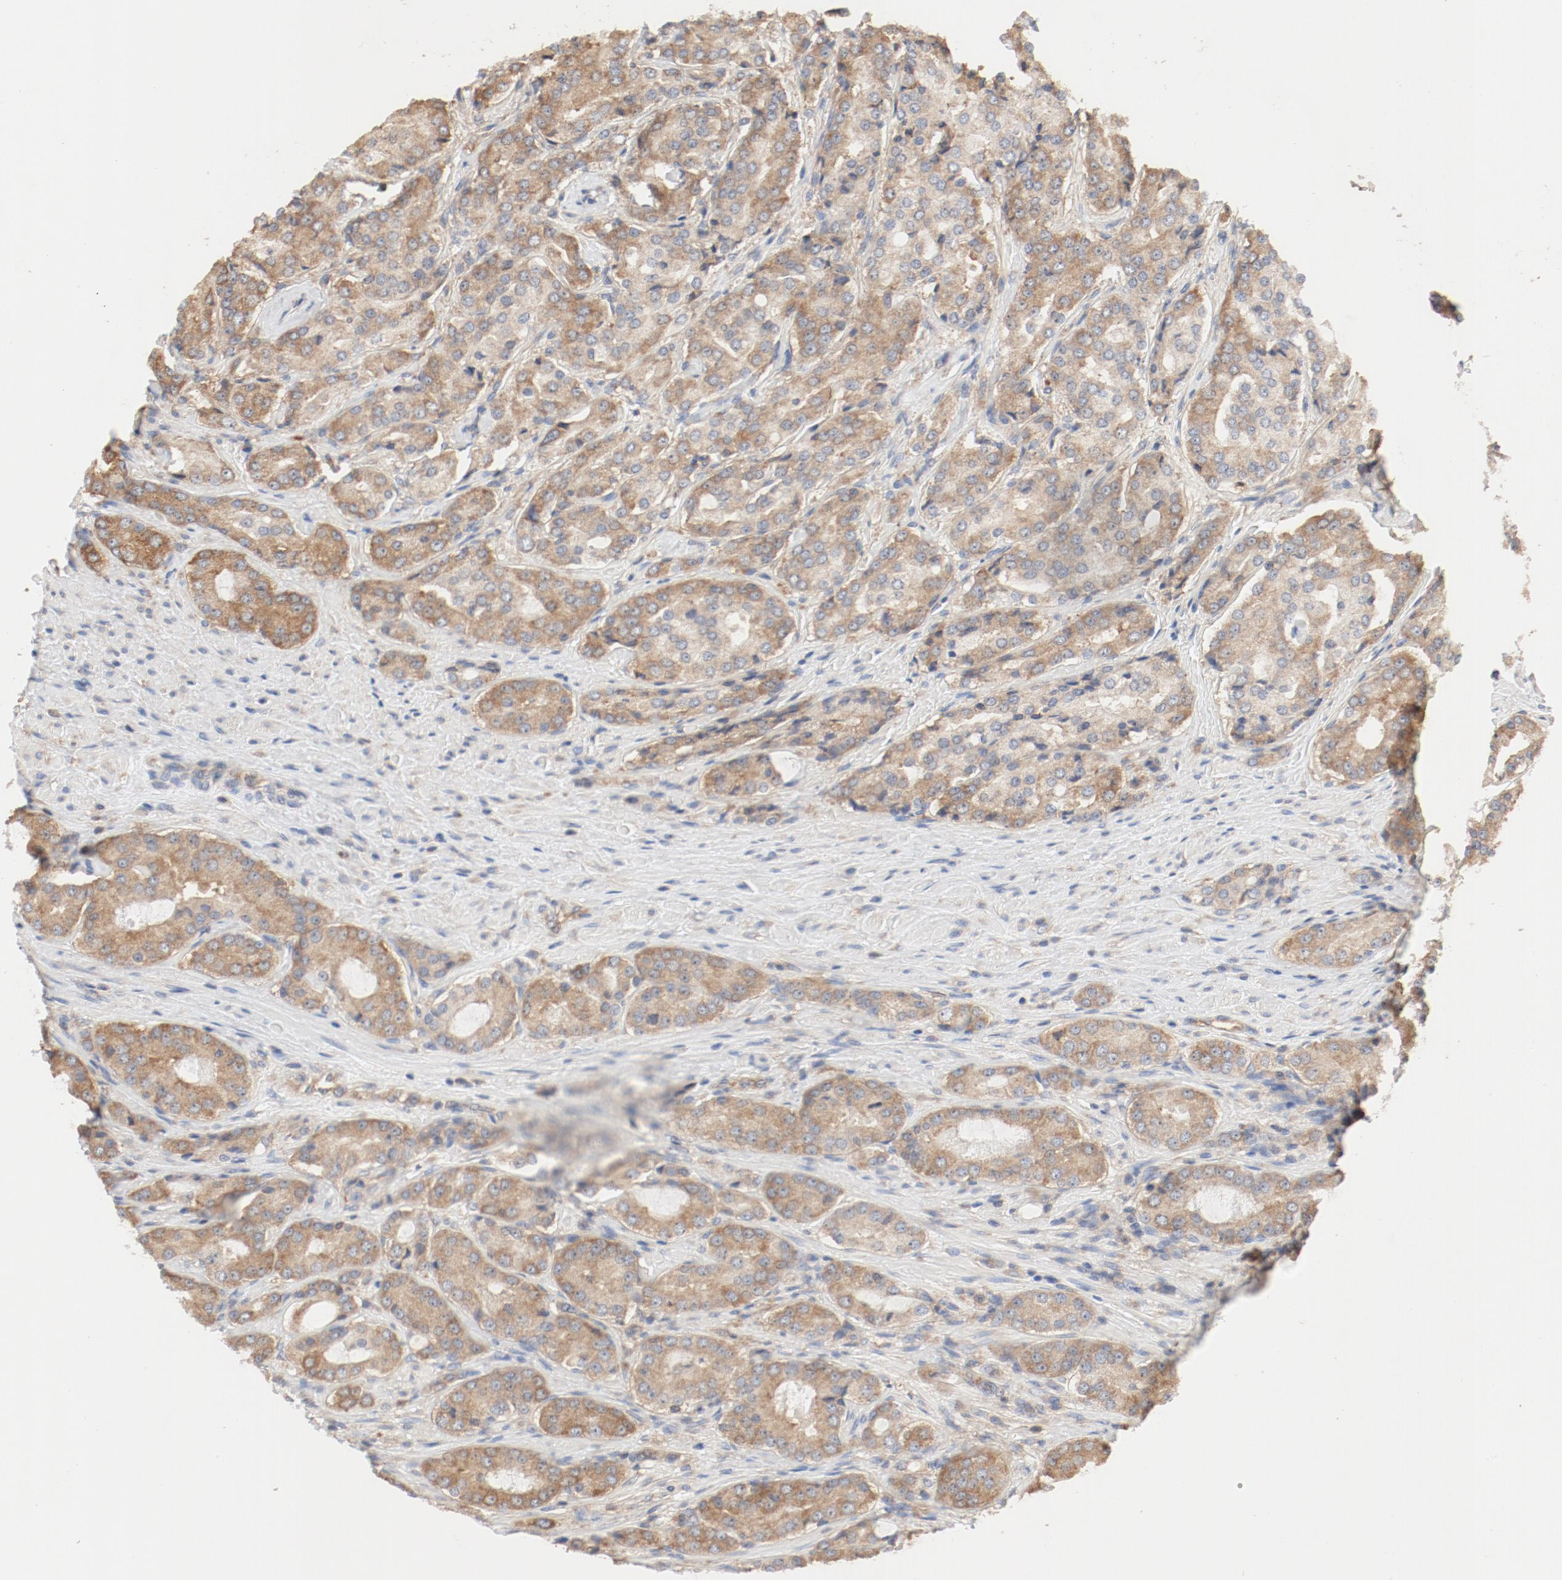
{"staining": {"intensity": "moderate", "quantity": ">75%", "location": "cytoplasmic/membranous"}, "tissue": "prostate cancer", "cell_type": "Tumor cells", "image_type": "cancer", "snomed": [{"axis": "morphology", "description": "Adenocarcinoma, High grade"}, {"axis": "topography", "description": "Prostate"}], "caption": "Brown immunohistochemical staining in high-grade adenocarcinoma (prostate) exhibits moderate cytoplasmic/membranous expression in approximately >75% of tumor cells. (DAB (3,3'-diaminobenzidine) IHC, brown staining for protein, blue staining for nuclei).", "gene": "RPS6", "patient": {"sex": "male", "age": 72}}